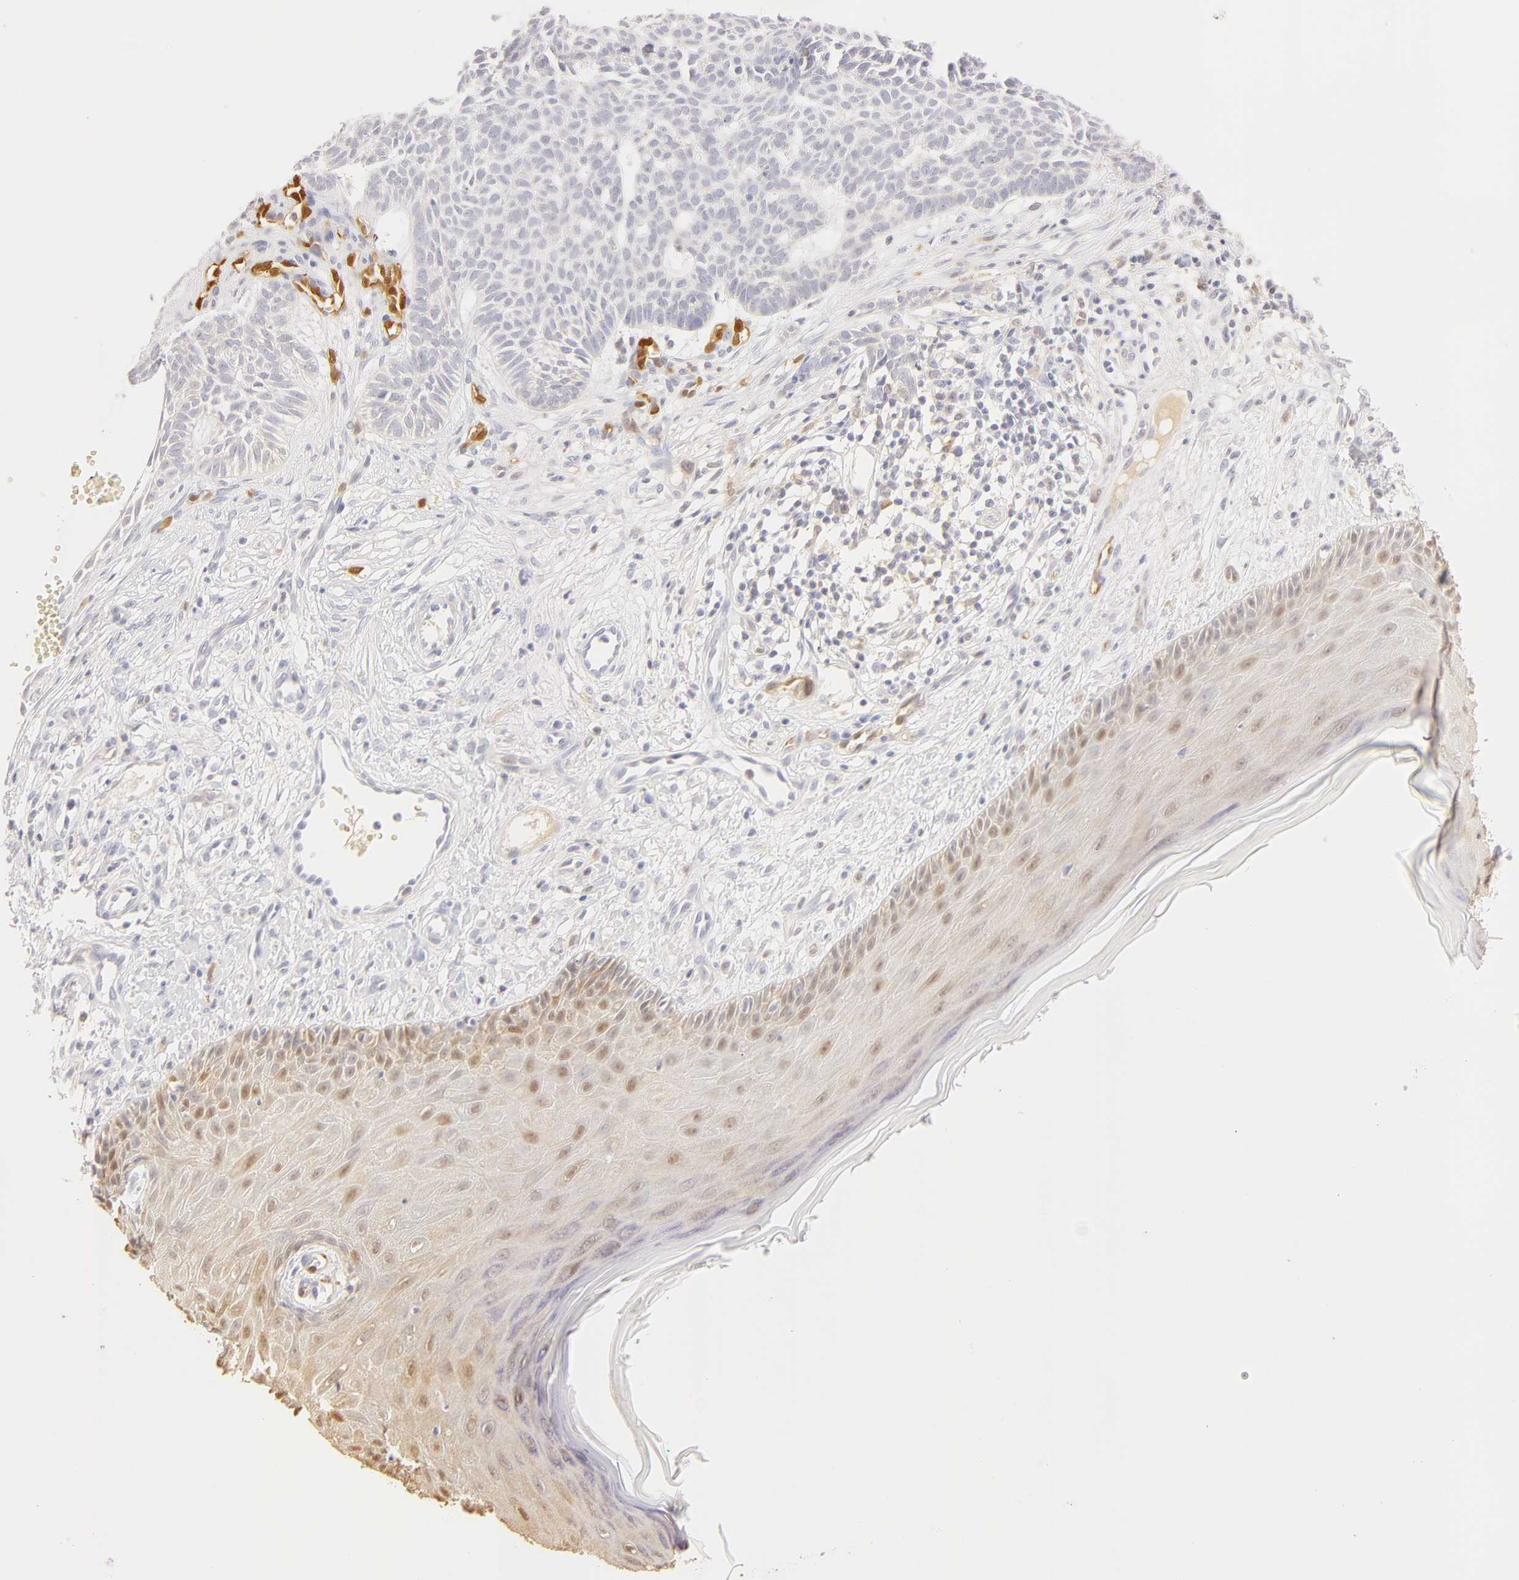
{"staining": {"intensity": "negative", "quantity": "none", "location": "none"}, "tissue": "skin cancer", "cell_type": "Tumor cells", "image_type": "cancer", "snomed": [{"axis": "morphology", "description": "Basal cell carcinoma"}, {"axis": "topography", "description": "Skin"}], "caption": "This image is of skin basal cell carcinoma stained with IHC to label a protein in brown with the nuclei are counter-stained blue. There is no staining in tumor cells.", "gene": "CA2", "patient": {"sex": "male", "age": 75}}